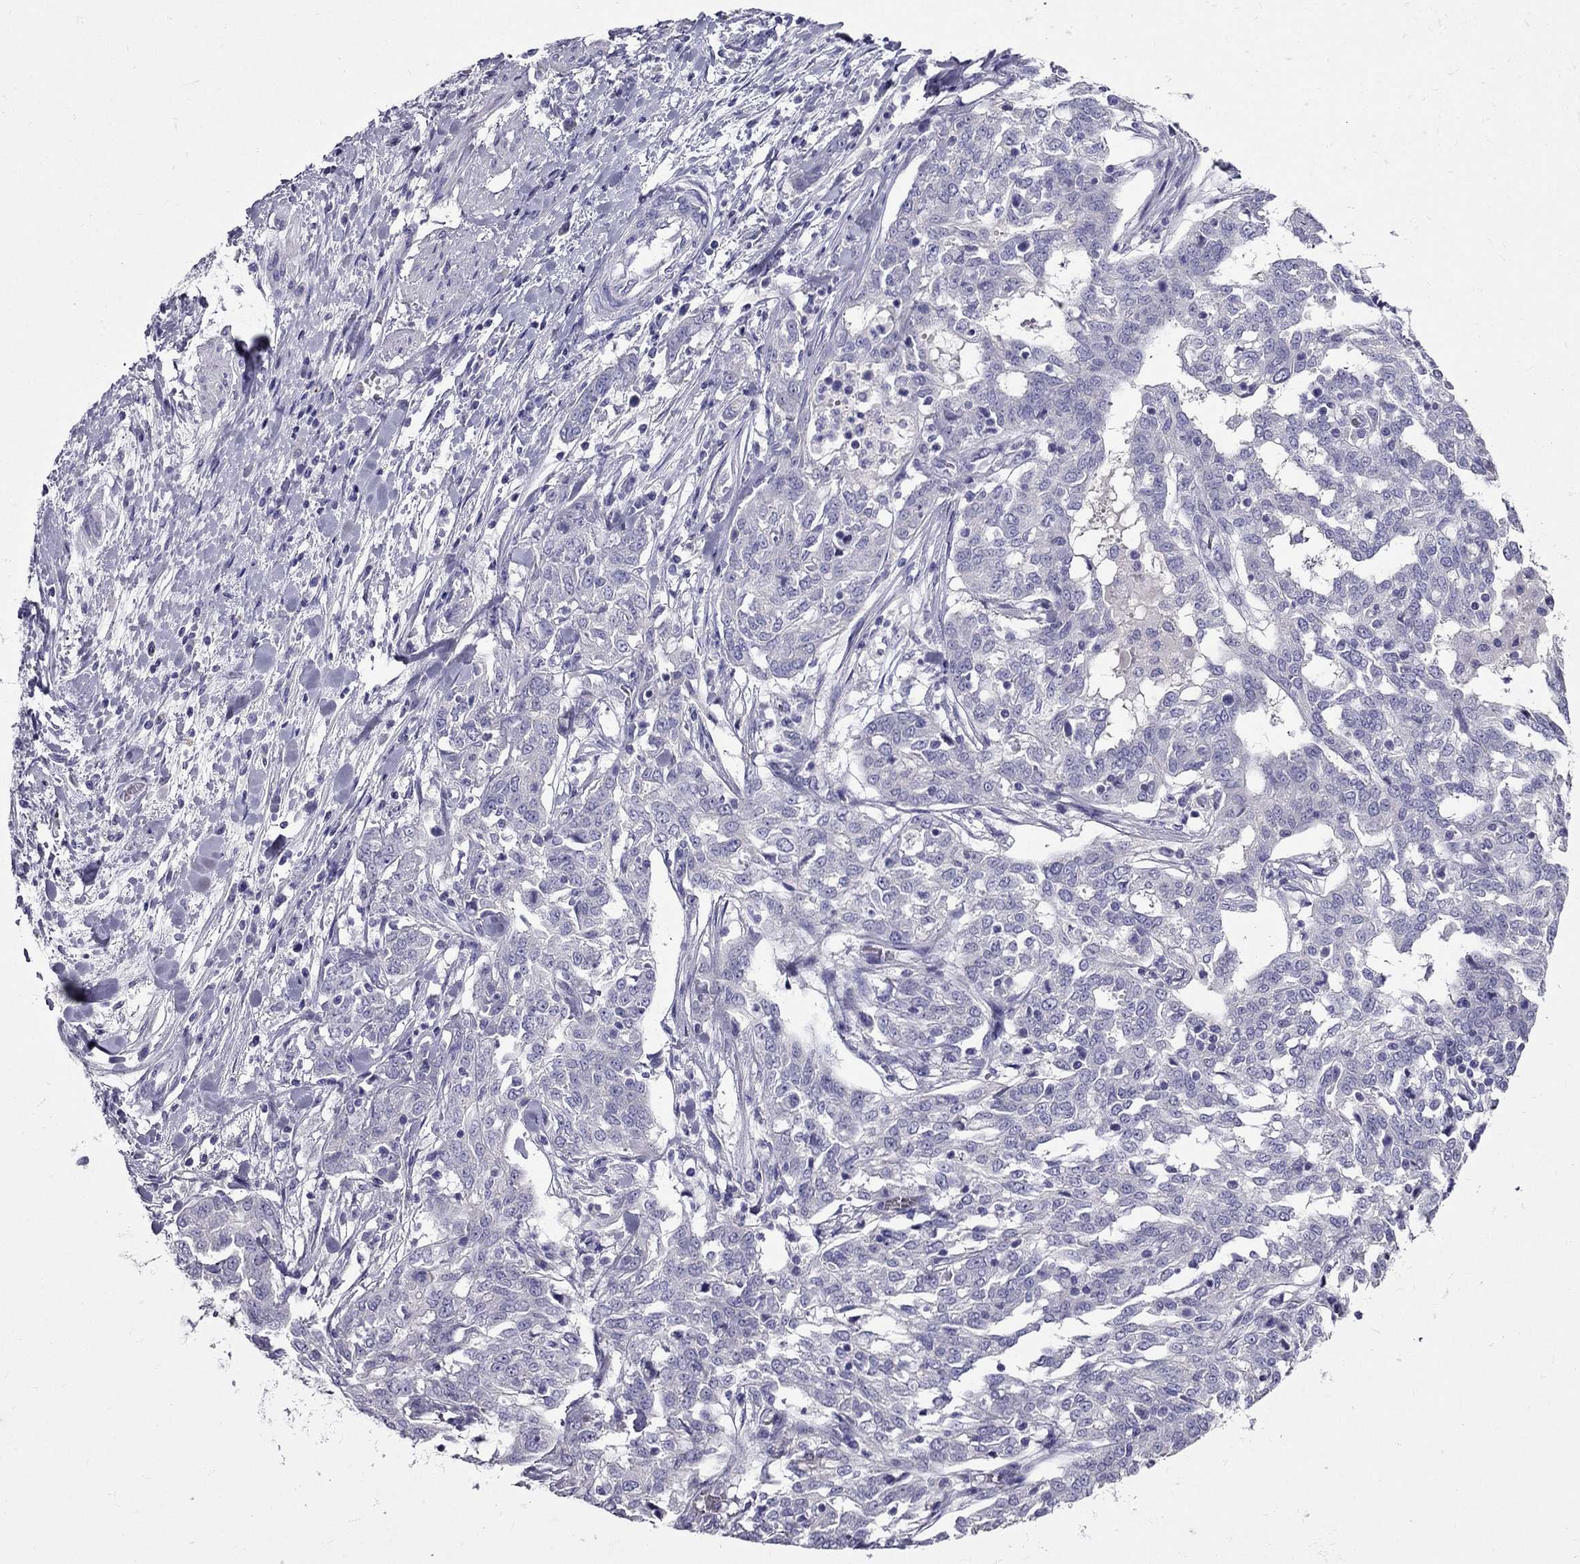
{"staining": {"intensity": "negative", "quantity": "none", "location": "none"}, "tissue": "ovarian cancer", "cell_type": "Tumor cells", "image_type": "cancer", "snomed": [{"axis": "morphology", "description": "Cystadenocarcinoma, serous, NOS"}, {"axis": "topography", "description": "Ovary"}], "caption": "High power microscopy micrograph of an immunohistochemistry (IHC) image of ovarian serous cystadenocarcinoma, revealing no significant positivity in tumor cells.", "gene": "ZNF541", "patient": {"sex": "female", "age": 67}}